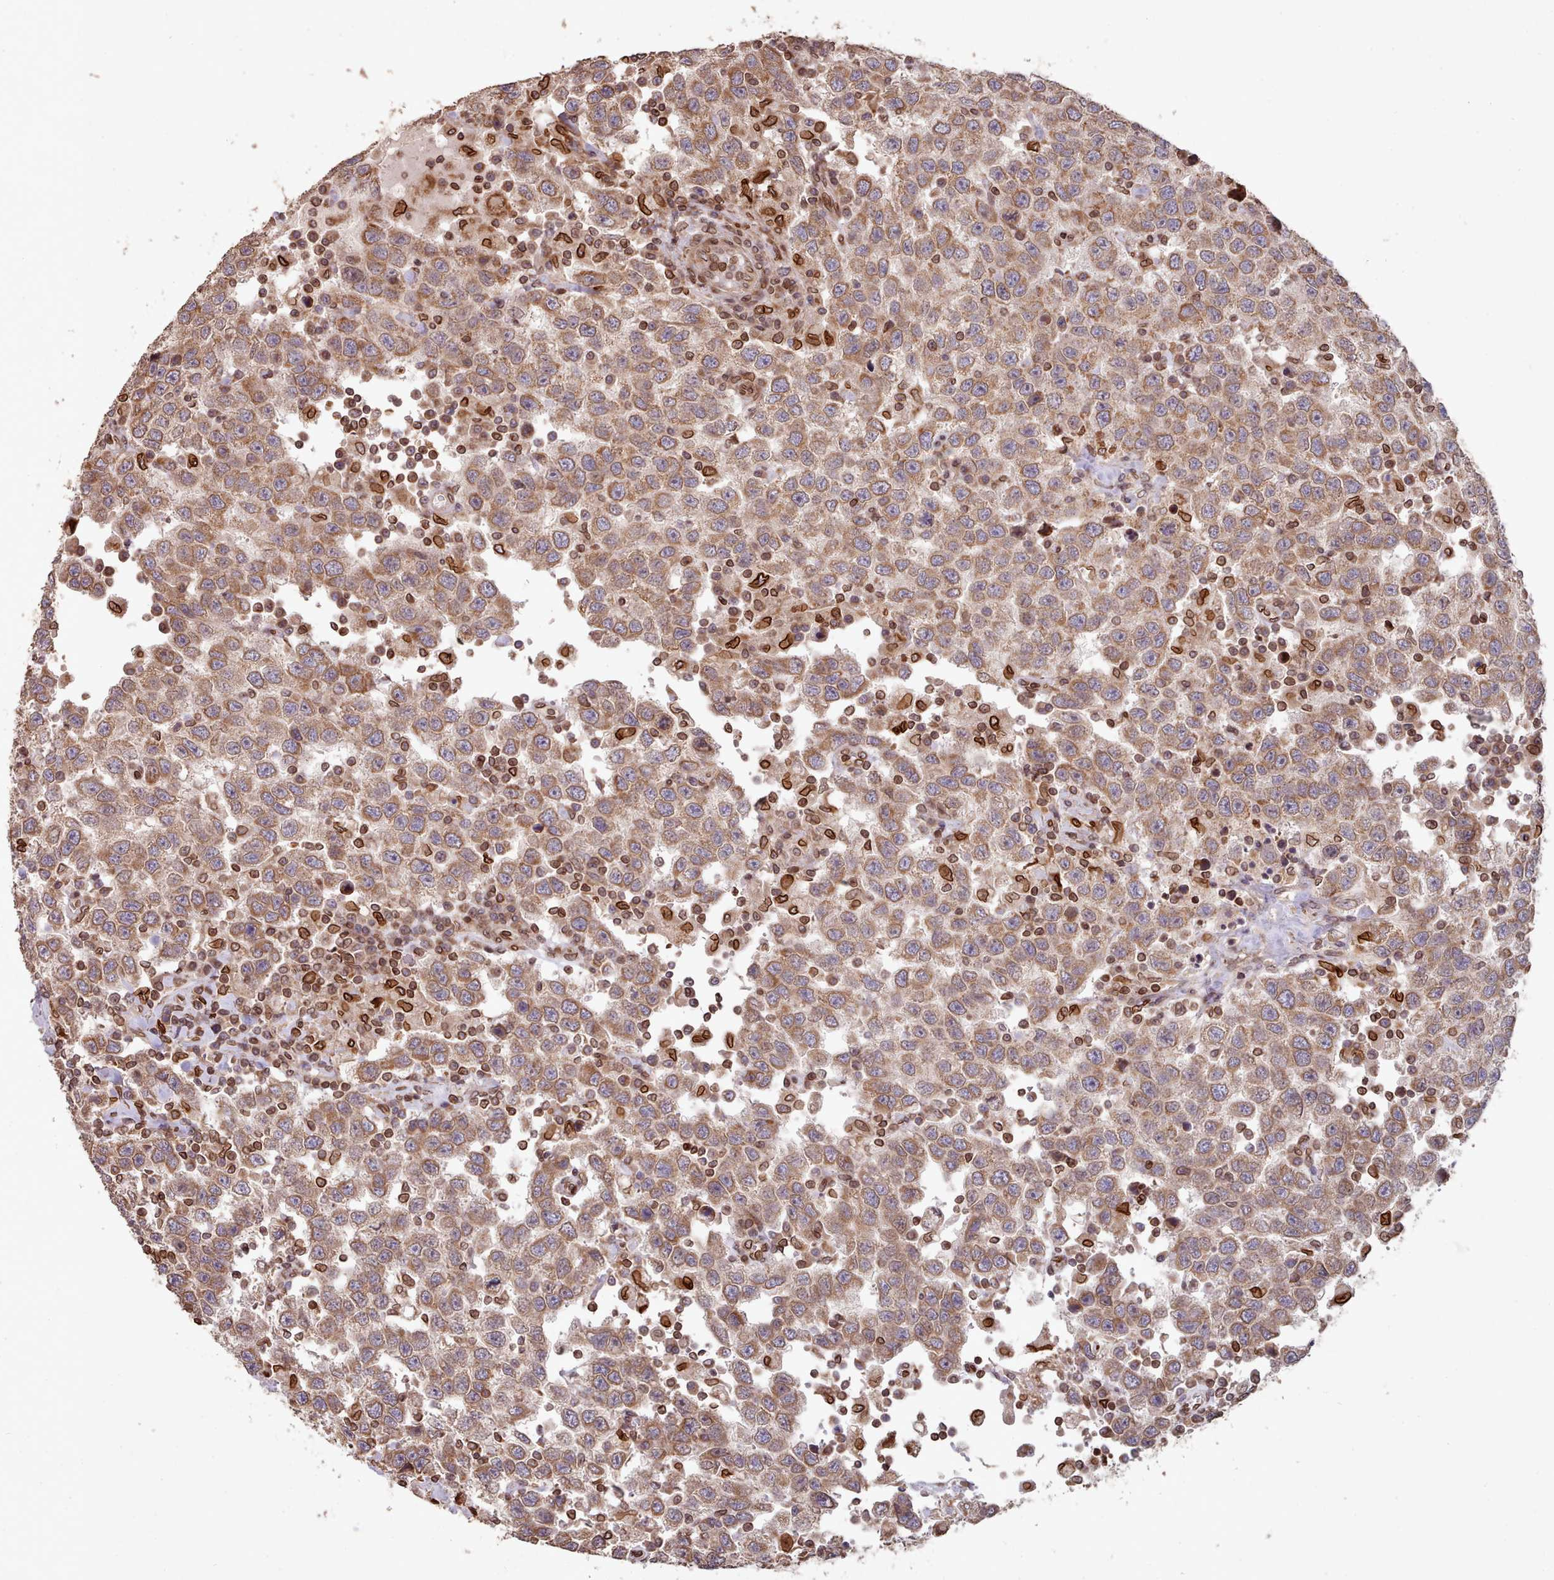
{"staining": {"intensity": "moderate", "quantity": ">75%", "location": "cytoplasmic/membranous"}, "tissue": "testis cancer", "cell_type": "Tumor cells", "image_type": "cancer", "snomed": [{"axis": "morphology", "description": "Seminoma, NOS"}, {"axis": "topography", "description": "Testis"}], "caption": "A photomicrograph showing moderate cytoplasmic/membranous expression in approximately >75% of tumor cells in testis seminoma, as visualized by brown immunohistochemical staining.", "gene": "TOR1AIP1", "patient": {"sex": "male", "age": 41}}